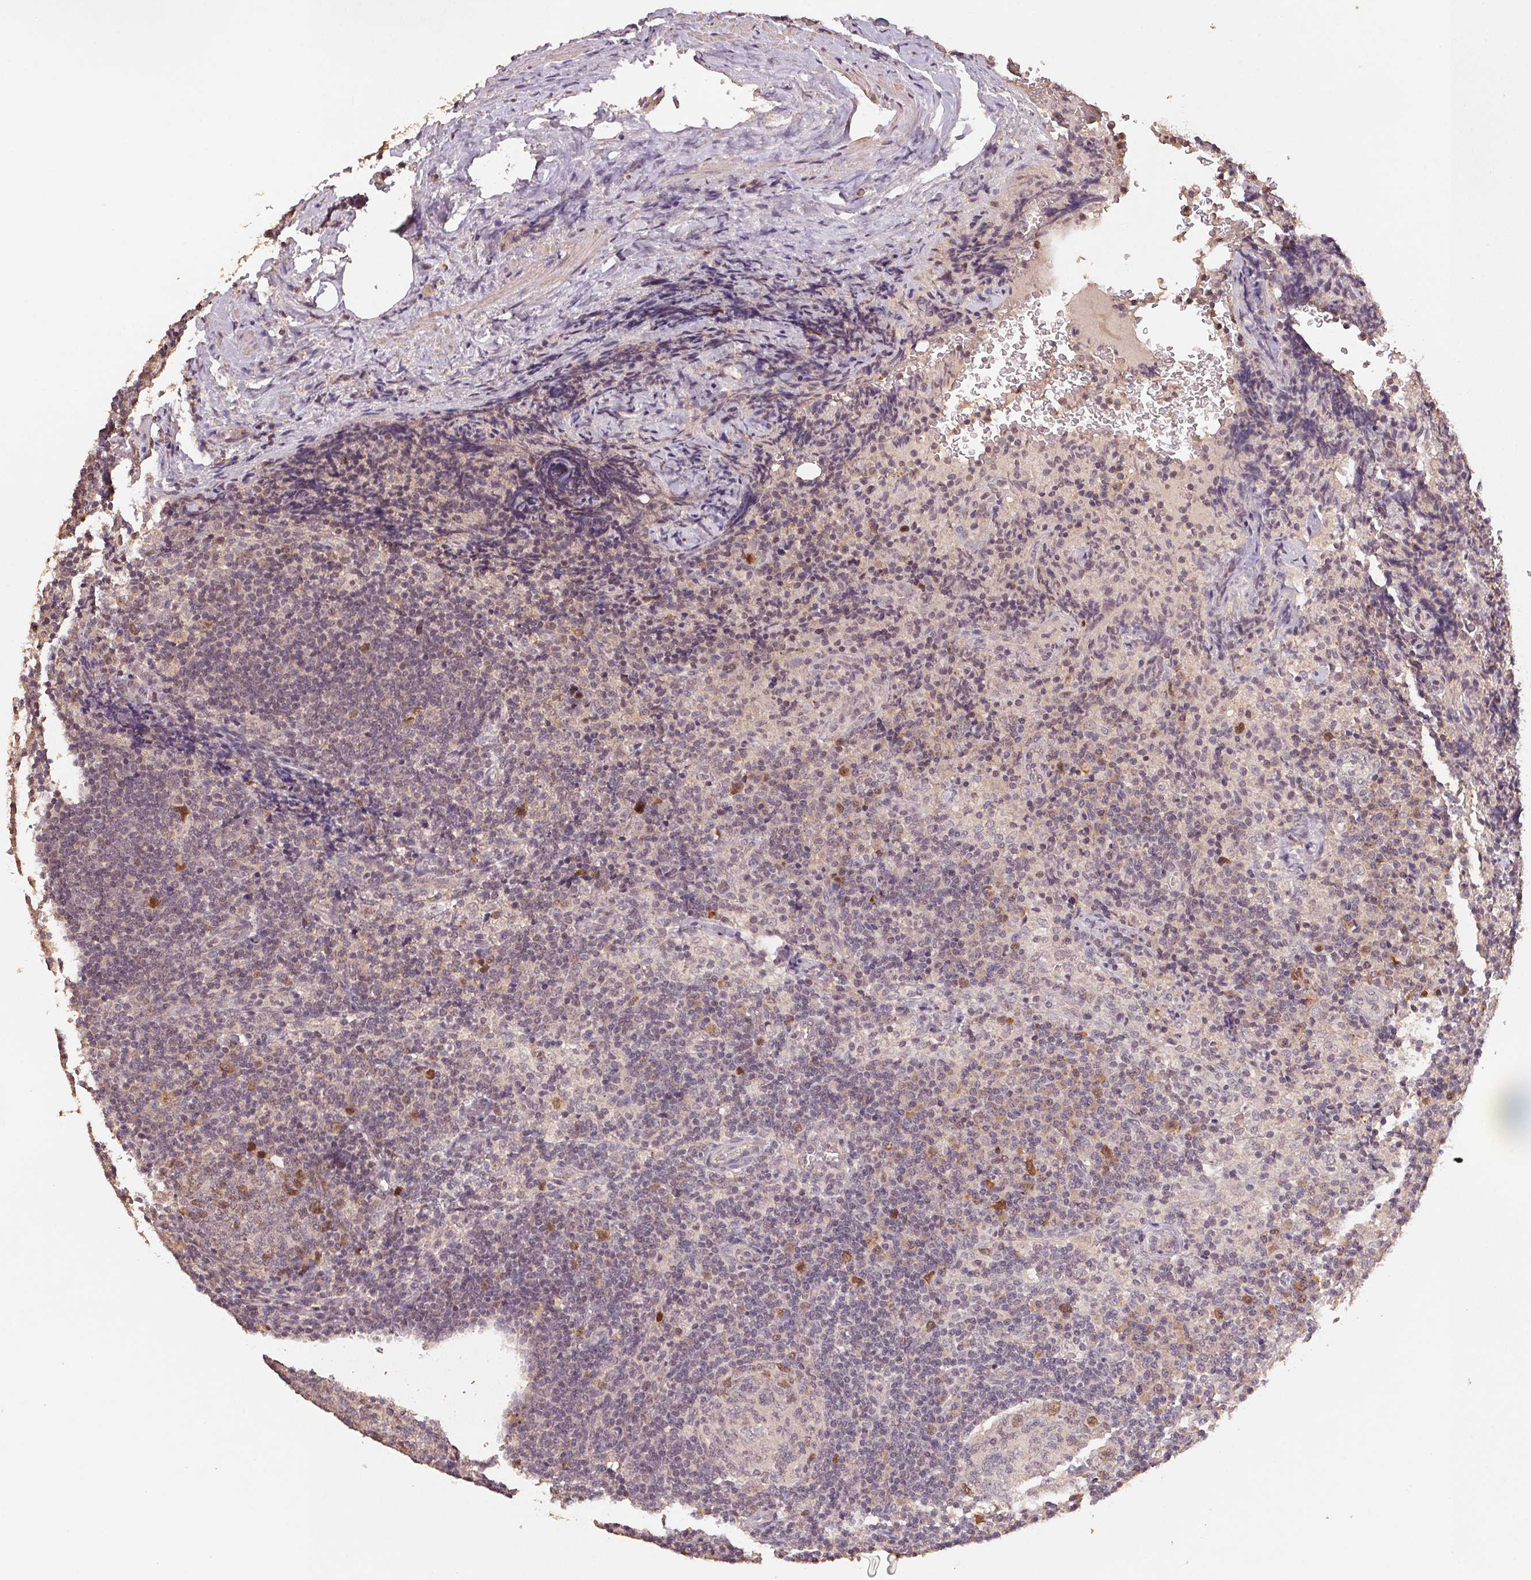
{"staining": {"intensity": "negative", "quantity": "none", "location": "none"}, "tissue": "lymph node", "cell_type": "Germinal center cells", "image_type": "normal", "snomed": [{"axis": "morphology", "description": "Normal tissue, NOS"}, {"axis": "topography", "description": "Lymph node"}], "caption": "The histopathology image displays no significant staining in germinal center cells of lymph node.", "gene": "CENPF", "patient": {"sex": "male", "age": 67}}